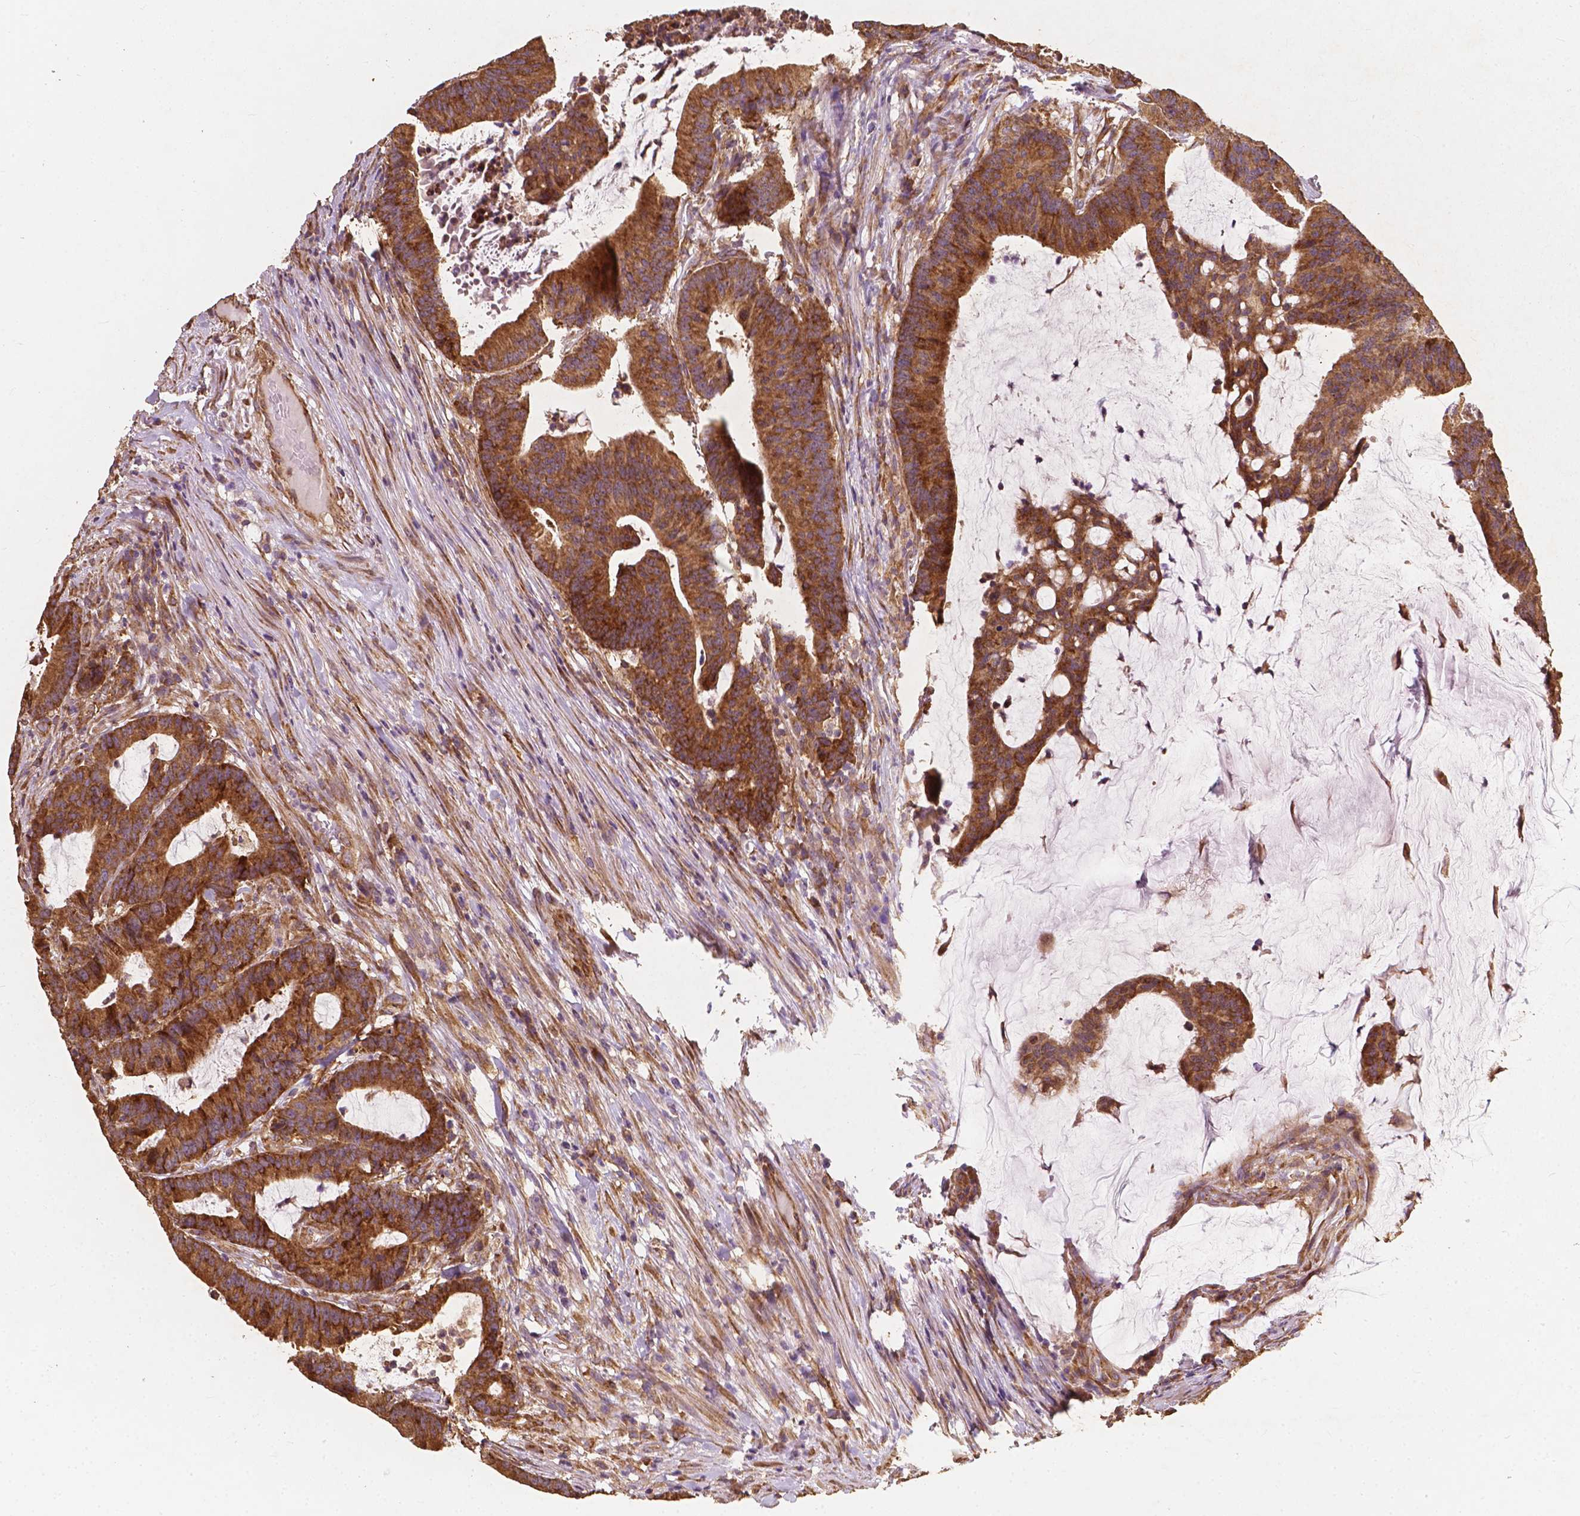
{"staining": {"intensity": "strong", "quantity": ">75%", "location": "cytoplasmic/membranous"}, "tissue": "colorectal cancer", "cell_type": "Tumor cells", "image_type": "cancer", "snomed": [{"axis": "morphology", "description": "Adenocarcinoma, NOS"}, {"axis": "topography", "description": "Colon"}], "caption": "An image of human adenocarcinoma (colorectal) stained for a protein displays strong cytoplasmic/membranous brown staining in tumor cells.", "gene": "G3BP1", "patient": {"sex": "female", "age": 78}}